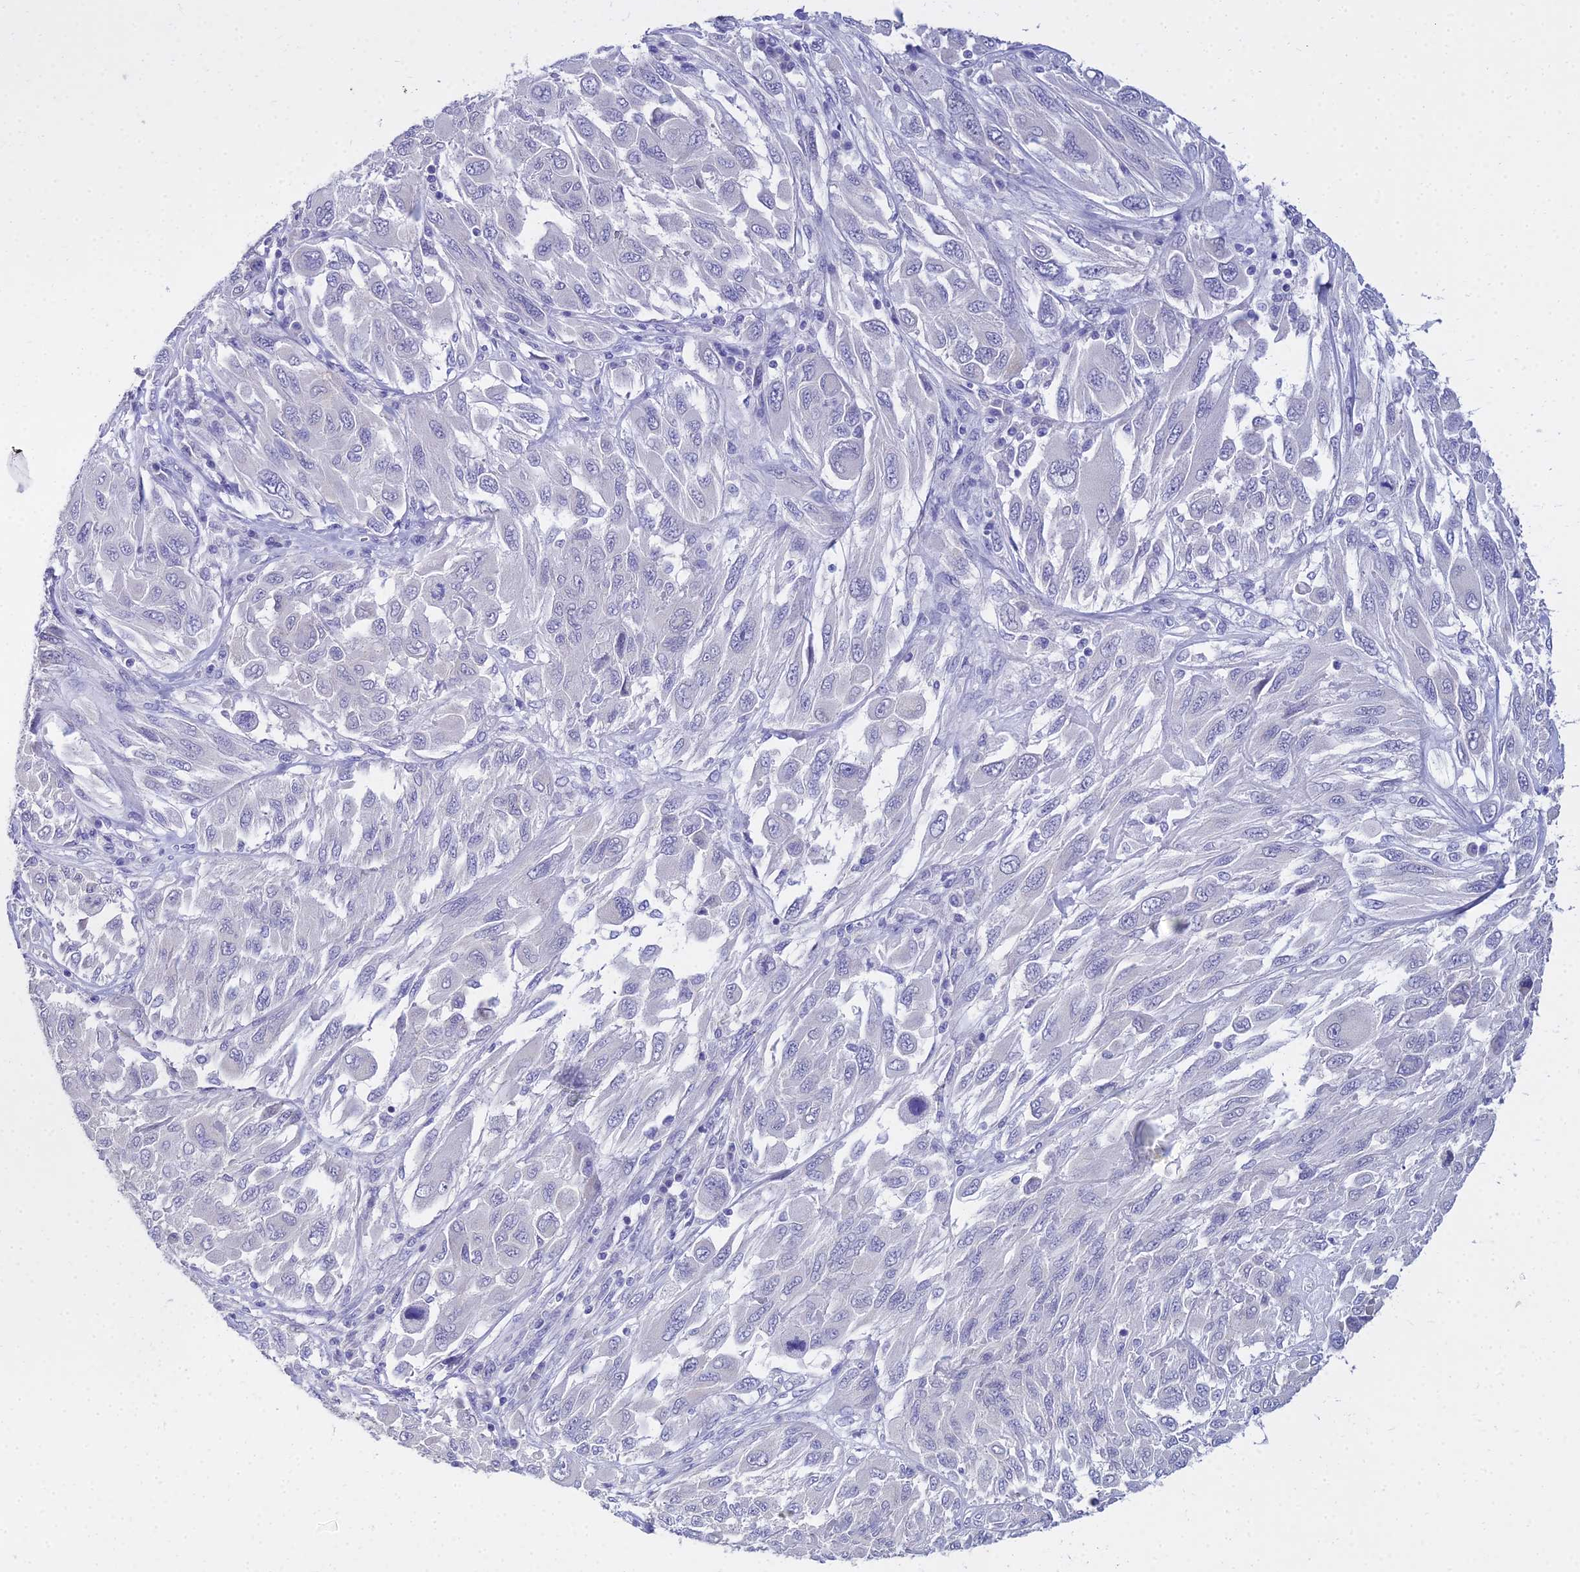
{"staining": {"intensity": "negative", "quantity": "none", "location": "none"}, "tissue": "melanoma", "cell_type": "Tumor cells", "image_type": "cancer", "snomed": [{"axis": "morphology", "description": "Malignant melanoma, NOS"}, {"axis": "topography", "description": "Skin"}], "caption": "Melanoma was stained to show a protein in brown. There is no significant positivity in tumor cells.", "gene": "NPY", "patient": {"sex": "female", "age": 91}}